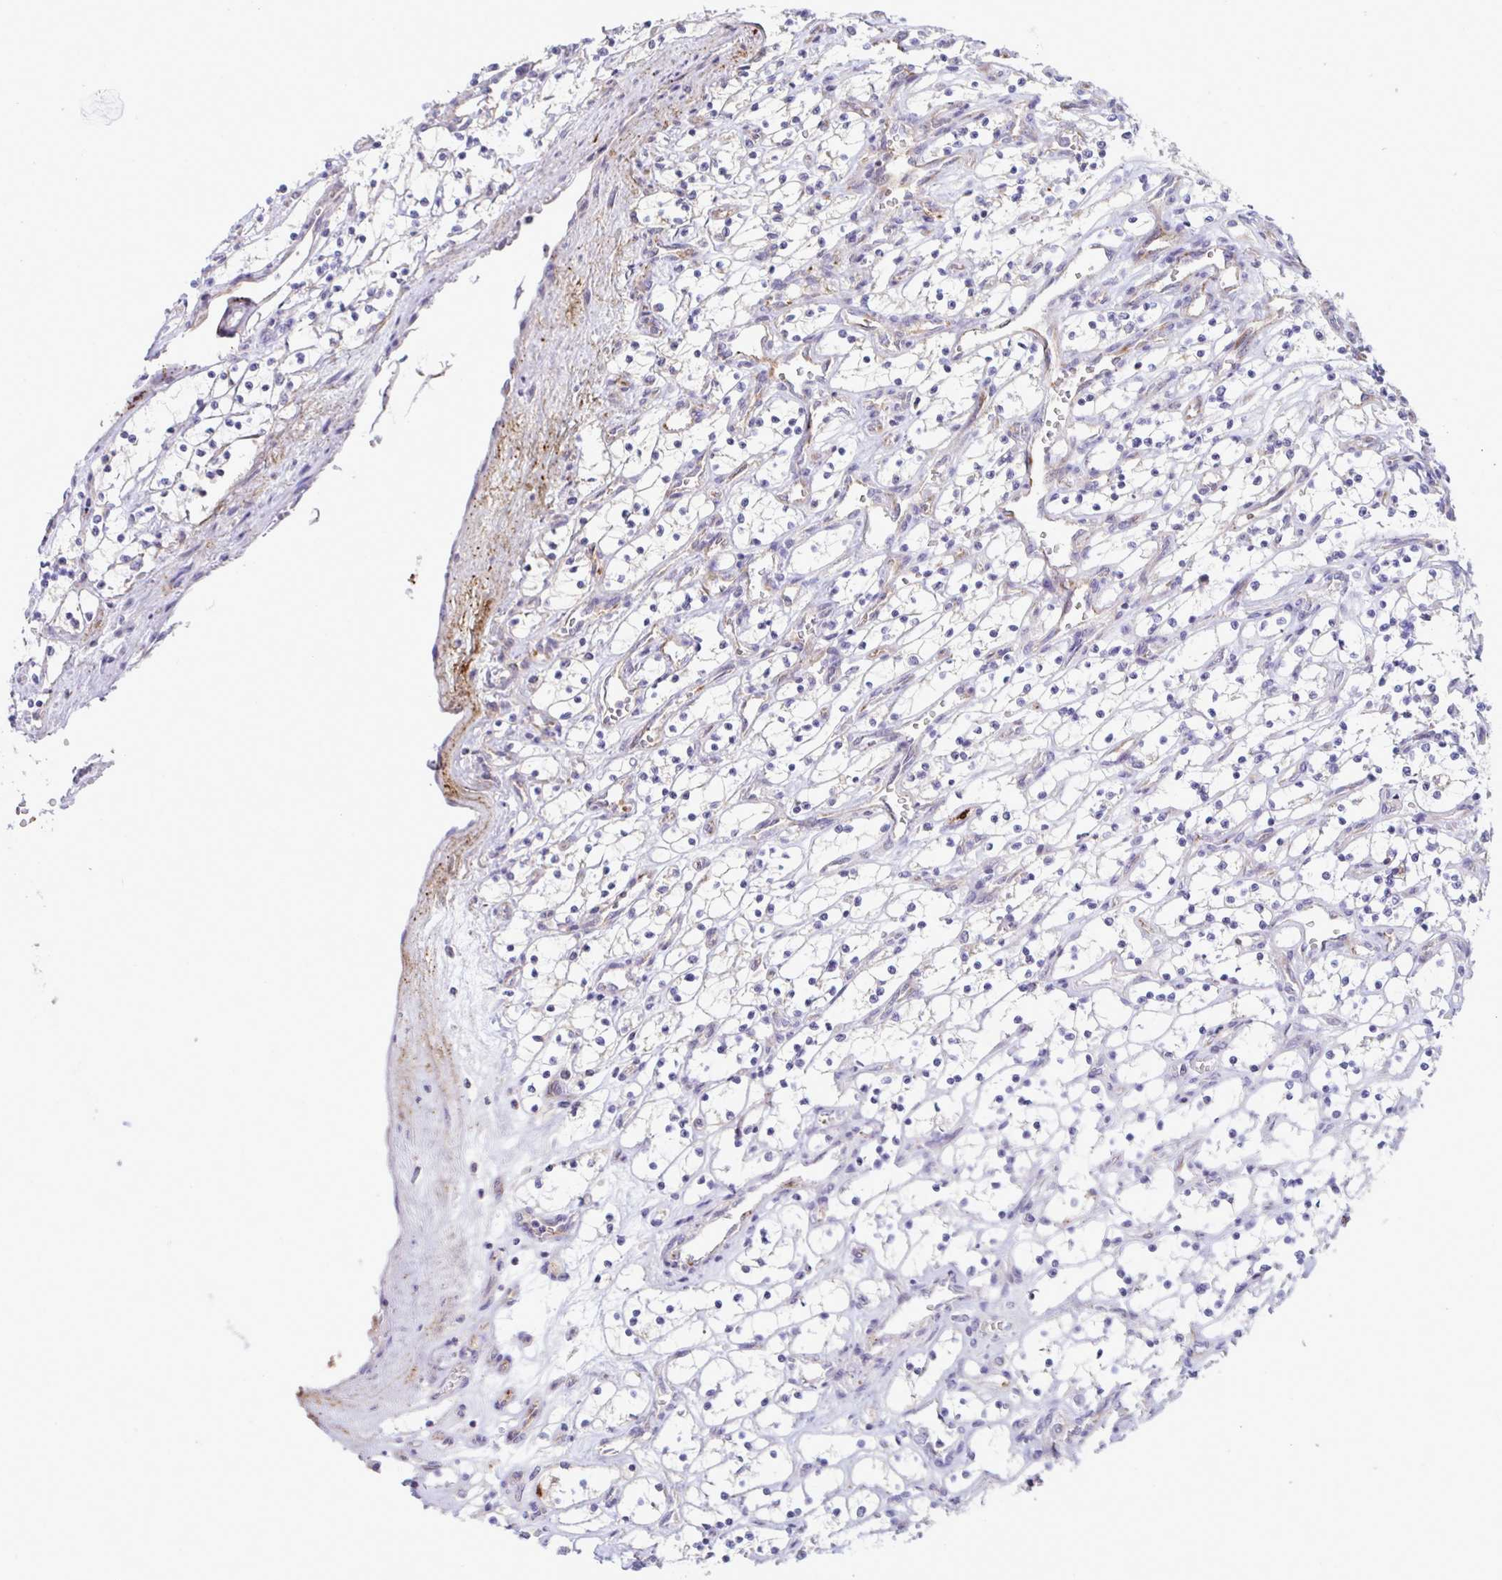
{"staining": {"intensity": "negative", "quantity": "none", "location": "none"}, "tissue": "renal cancer", "cell_type": "Tumor cells", "image_type": "cancer", "snomed": [{"axis": "morphology", "description": "Adenocarcinoma, NOS"}, {"axis": "topography", "description": "Kidney"}], "caption": "Adenocarcinoma (renal) stained for a protein using immunohistochemistry exhibits no expression tumor cells.", "gene": "IL37", "patient": {"sex": "female", "age": 69}}